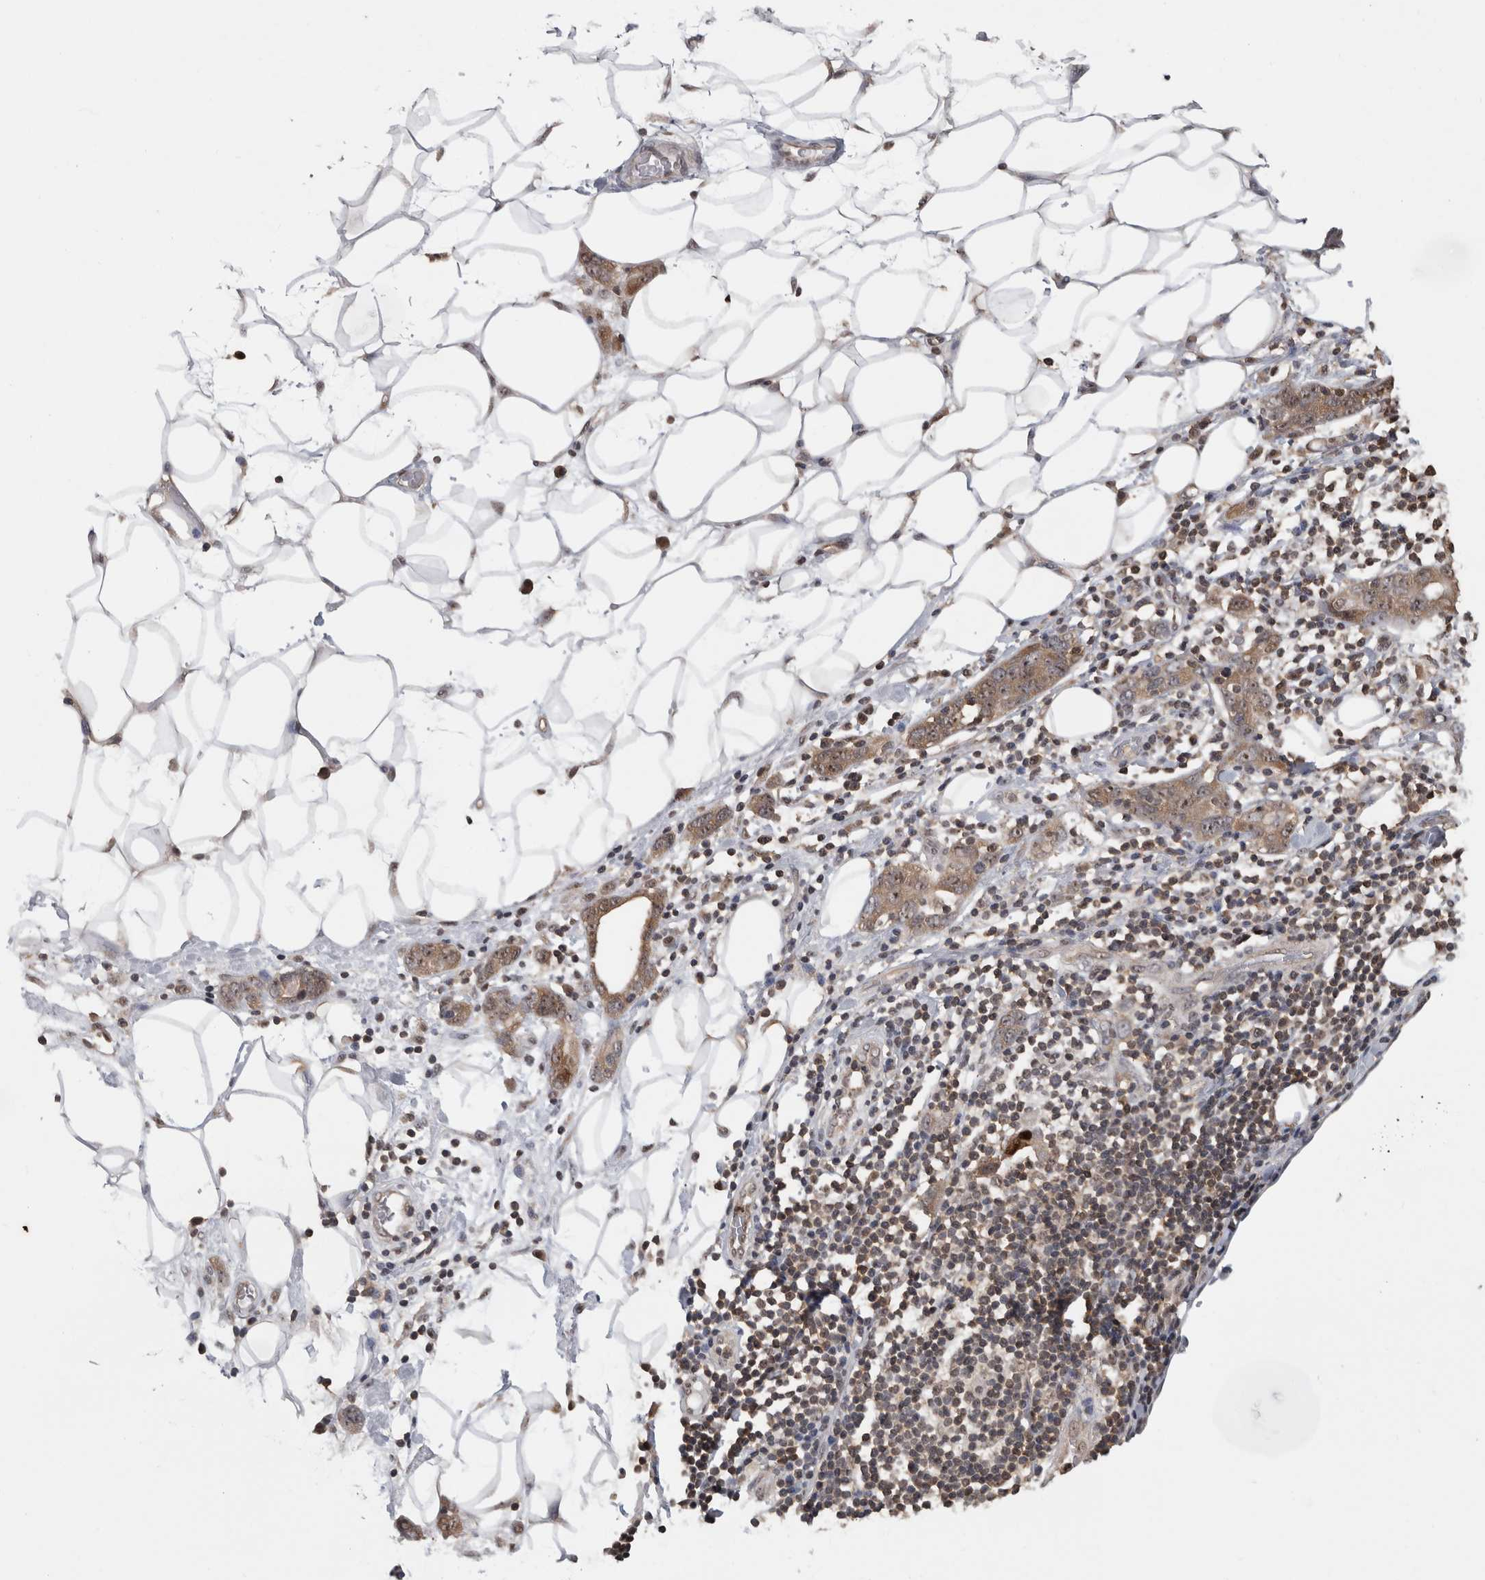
{"staining": {"intensity": "moderate", "quantity": ">75%", "location": "cytoplasmic/membranous,nuclear"}, "tissue": "stomach cancer", "cell_type": "Tumor cells", "image_type": "cancer", "snomed": [{"axis": "morphology", "description": "Adenocarcinoma, NOS"}, {"axis": "topography", "description": "Stomach, lower"}], "caption": "Immunohistochemistry (IHC) image of neoplastic tissue: stomach adenocarcinoma stained using immunohistochemistry (IHC) demonstrates medium levels of moderate protein expression localized specifically in the cytoplasmic/membranous and nuclear of tumor cells, appearing as a cytoplasmic/membranous and nuclear brown color.", "gene": "TDRD7", "patient": {"sex": "female", "age": 93}}